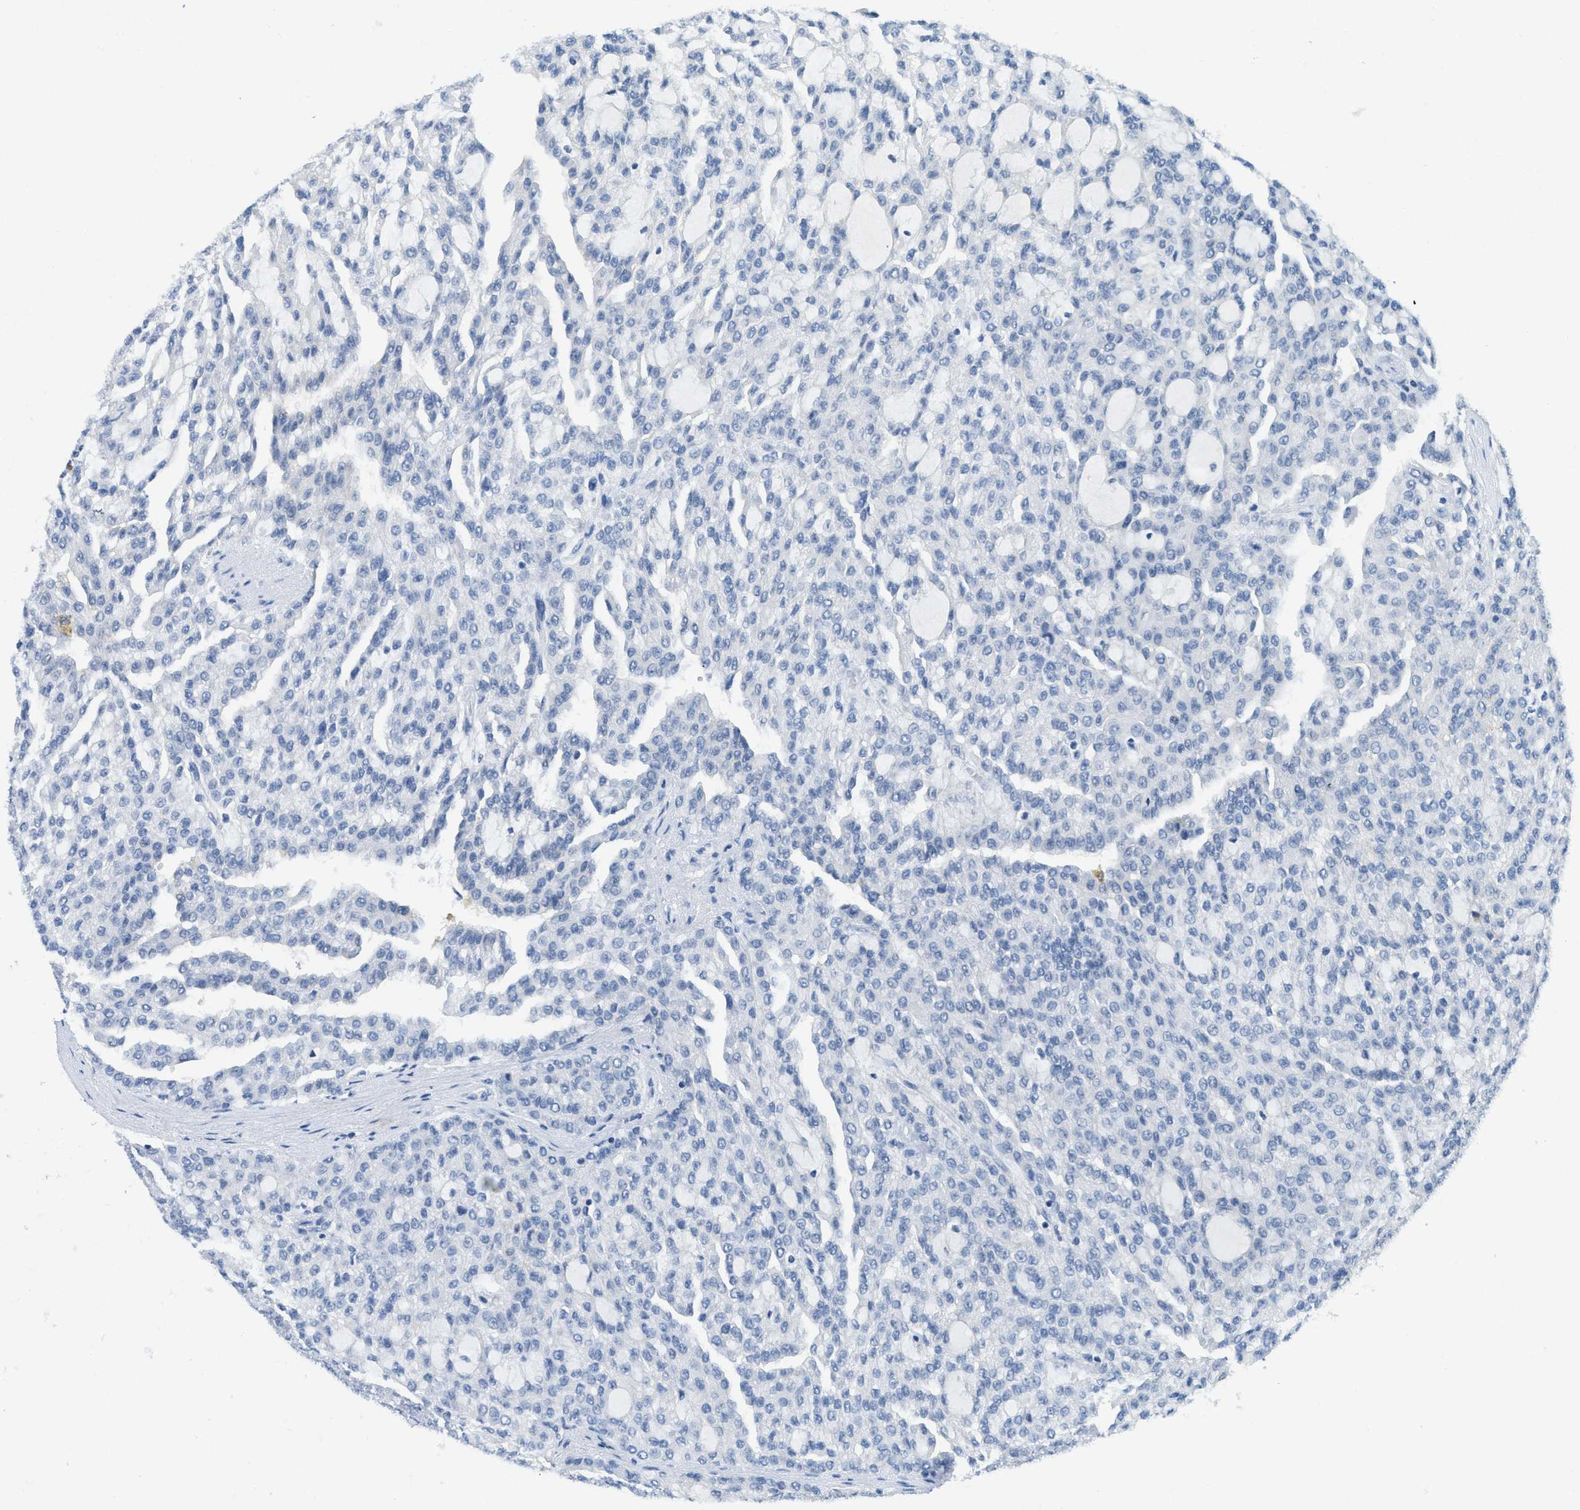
{"staining": {"intensity": "negative", "quantity": "none", "location": "none"}, "tissue": "renal cancer", "cell_type": "Tumor cells", "image_type": "cancer", "snomed": [{"axis": "morphology", "description": "Adenocarcinoma, NOS"}, {"axis": "topography", "description": "Kidney"}], "caption": "Renal cancer was stained to show a protein in brown. There is no significant staining in tumor cells.", "gene": "ZFYVE9", "patient": {"sex": "male", "age": 63}}